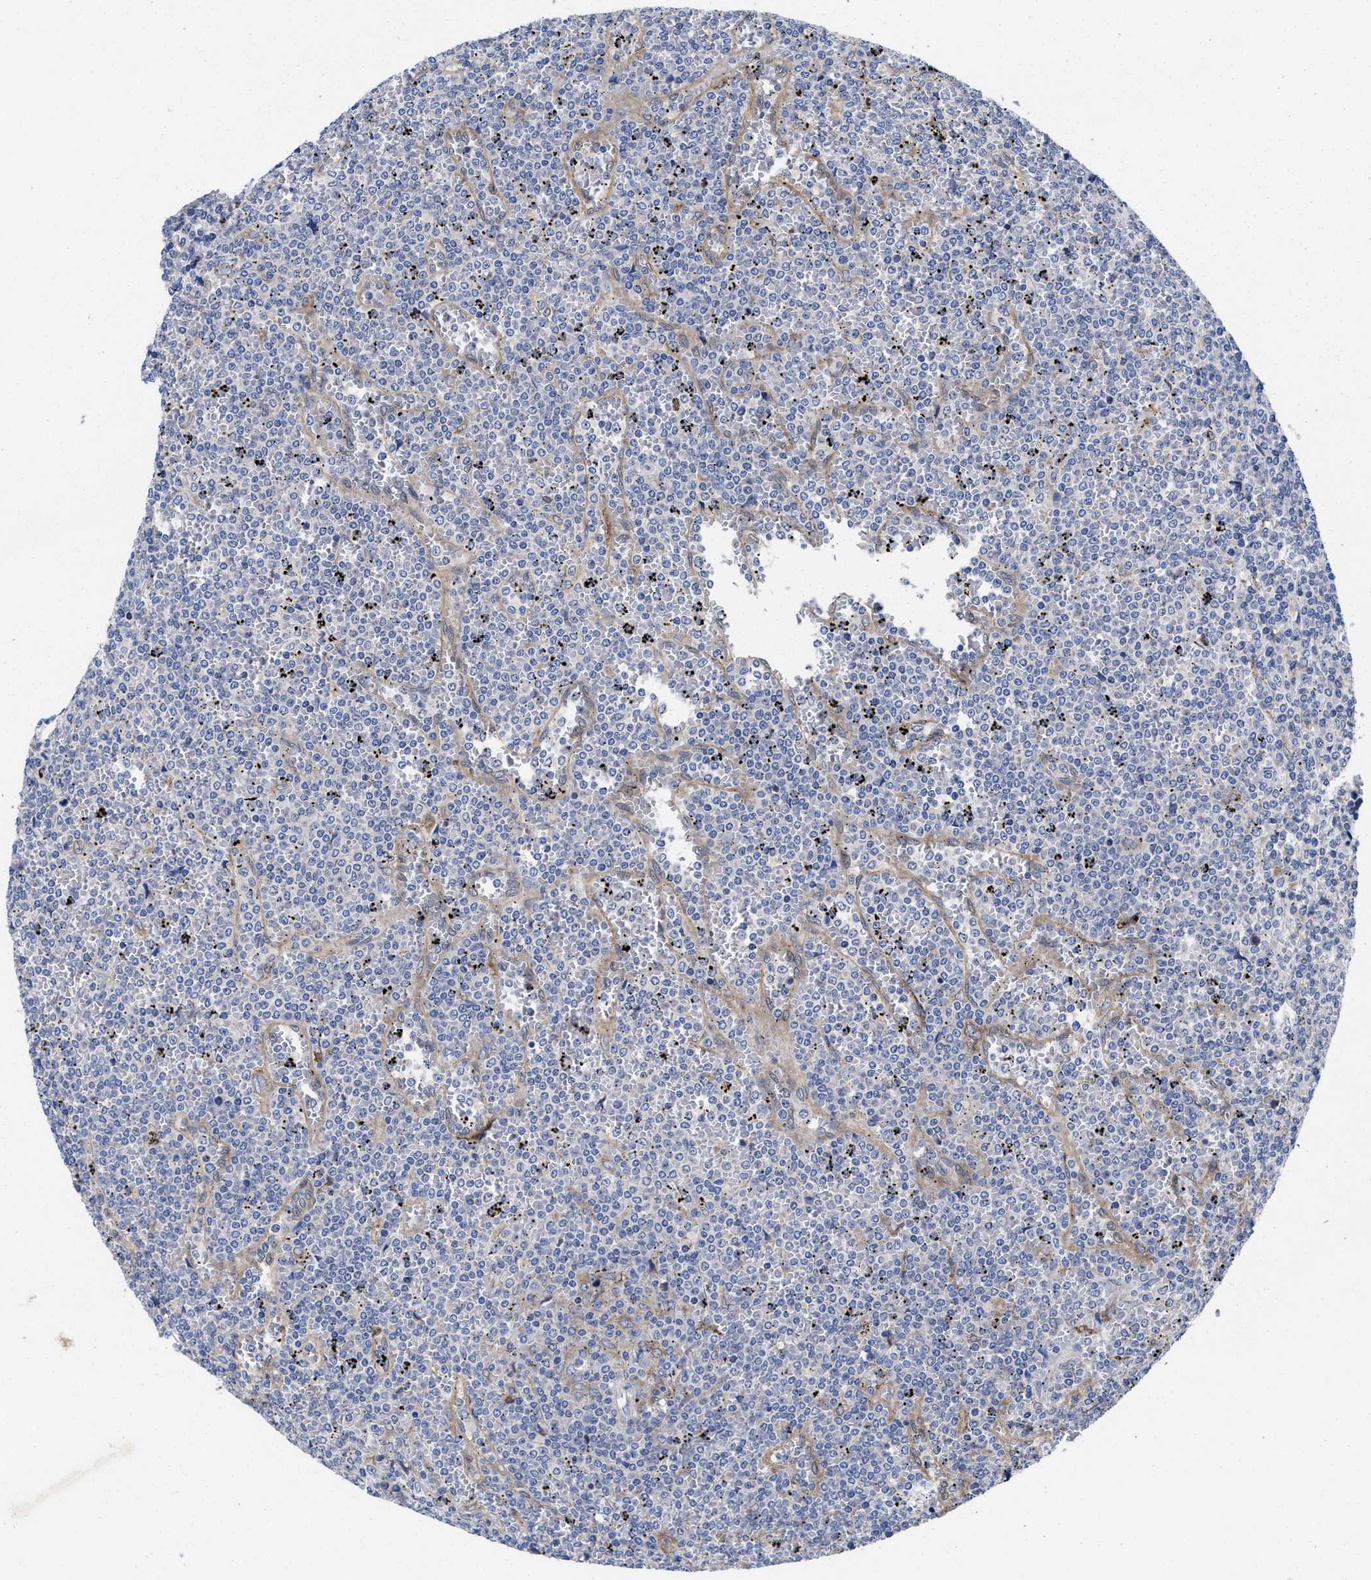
{"staining": {"intensity": "negative", "quantity": "none", "location": "none"}, "tissue": "lymphoma", "cell_type": "Tumor cells", "image_type": "cancer", "snomed": [{"axis": "morphology", "description": "Malignant lymphoma, non-Hodgkin's type, Low grade"}, {"axis": "topography", "description": "Spleen"}], "caption": "Tumor cells are negative for protein expression in human malignant lymphoma, non-Hodgkin's type (low-grade).", "gene": "TXNDC17", "patient": {"sex": "female", "age": 19}}